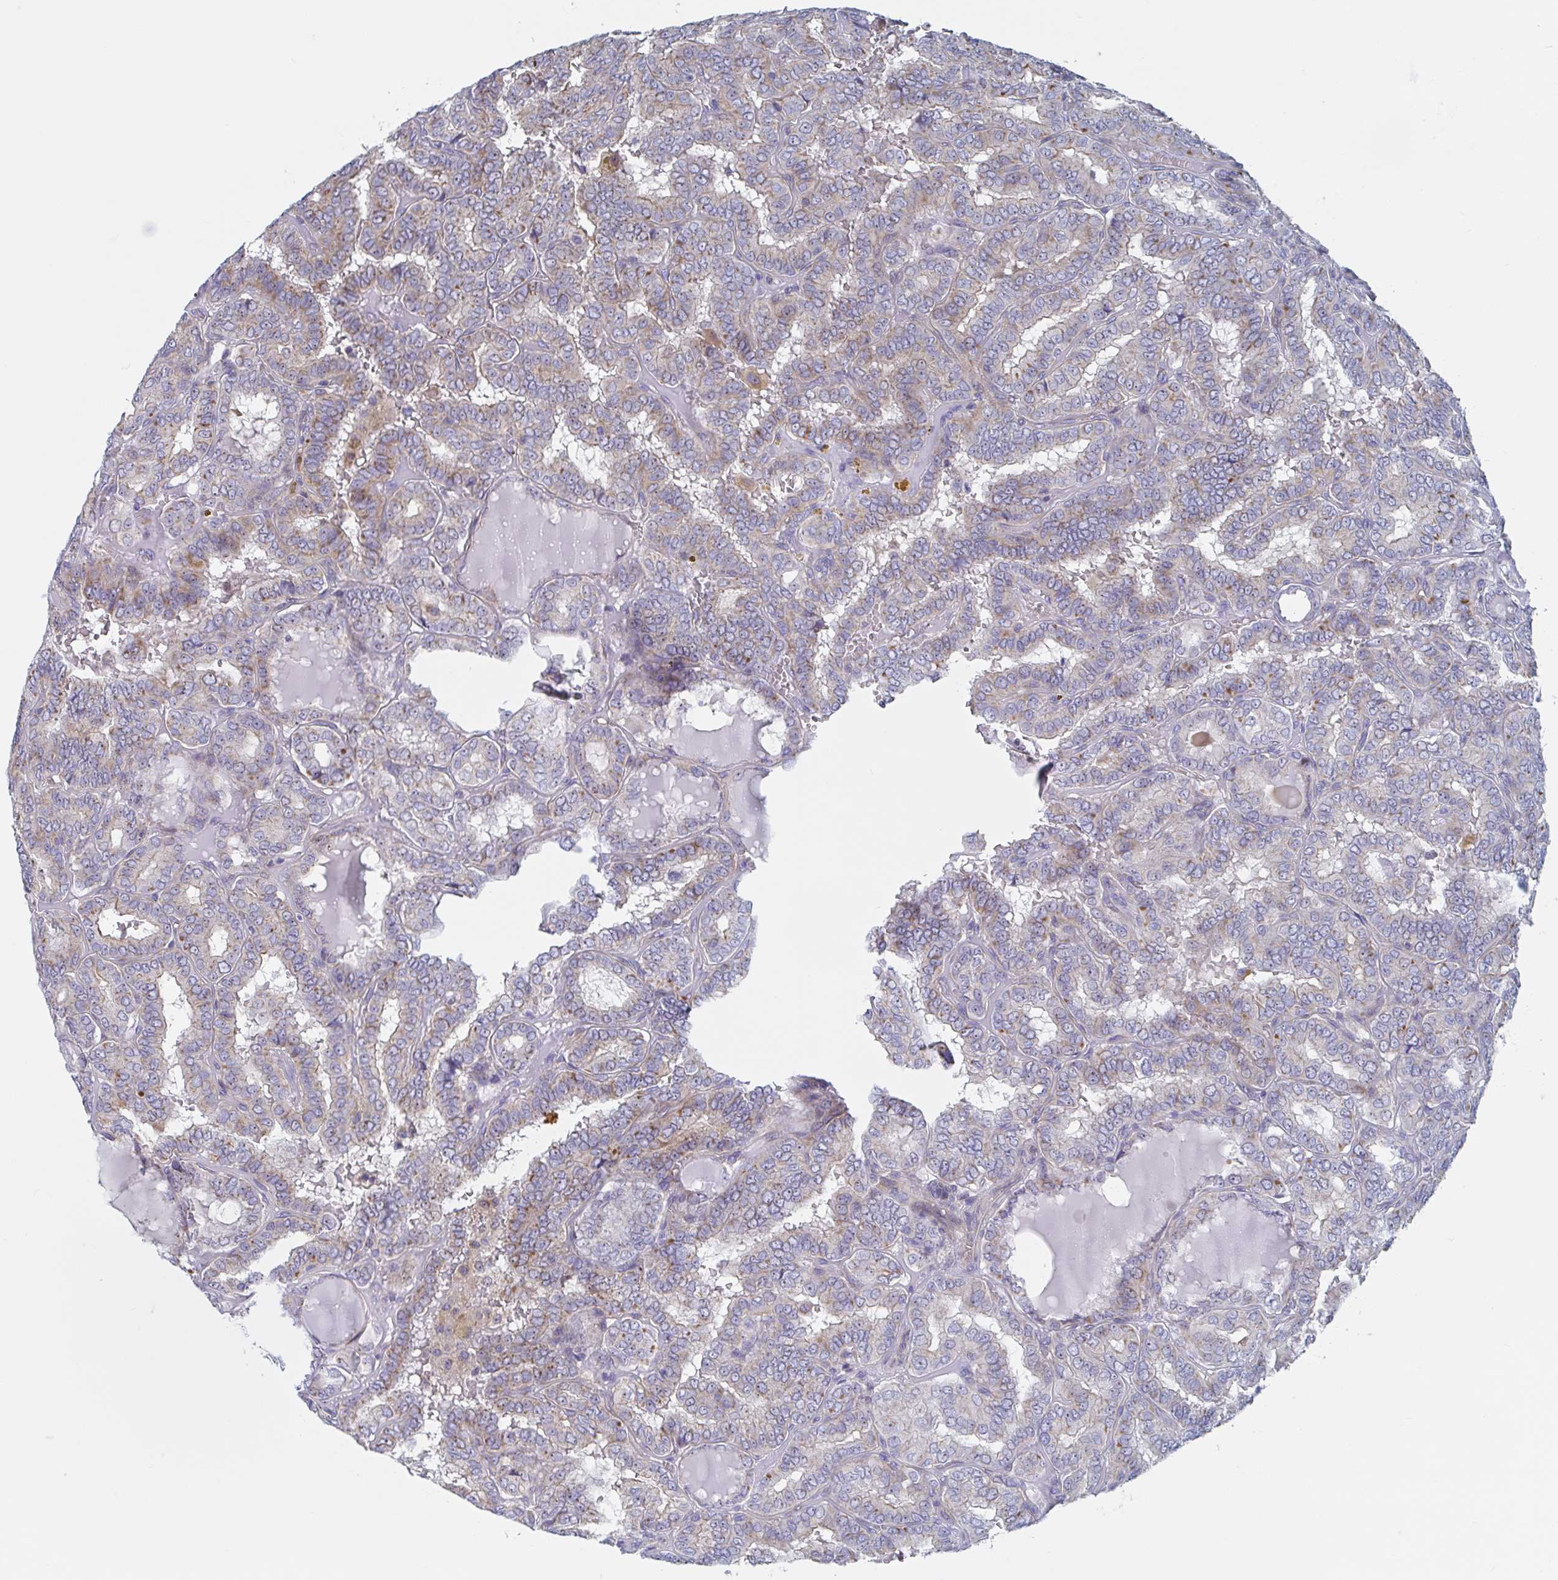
{"staining": {"intensity": "strong", "quantity": "25%-75%", "location": "cytoplasmic/membranous,nuclear"}, "tissue": "thyroid cancer", "cell_type": "Tumor cells", "image_type": "cancer", "snomed": [{"axis": "morphology", "description": "Papillary adenocarcinoma, NOS"}, {"axis": "topography", "description": "Thyroid gland"}], "caption": "A photomicrograph of human papillary adenocarcinoma (thyroid) stained for a protein shows strong cytoplasmic/membranous and nuclear brown staining in tumor cells.", "gene": "MRPL53", "patient": {"sex": "female", "age": 46}}